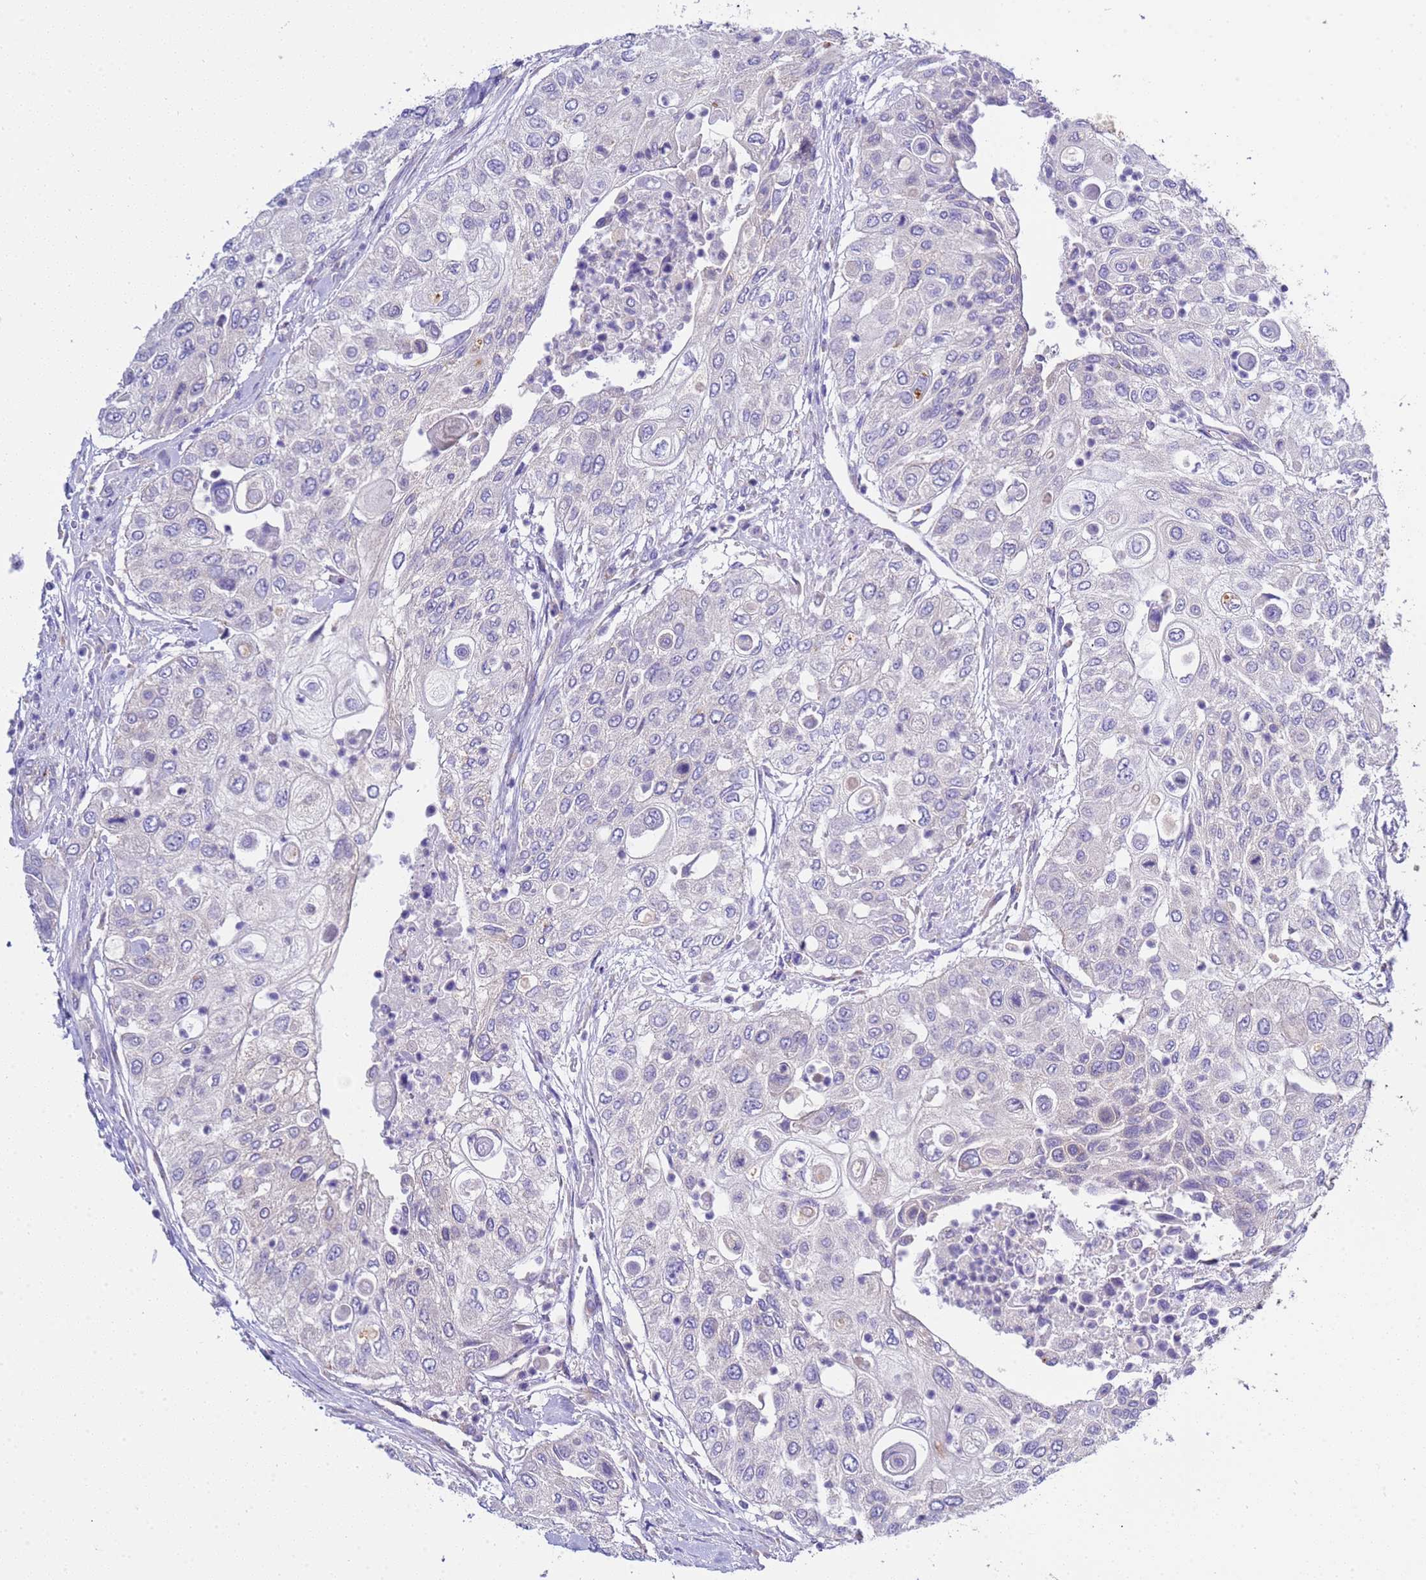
{"staining": {"intensity": "negative", "quantity": "none", "location": "none"}, "tissue": "urothelial cancer", "cell_type": "Tumor cells", "image_type": "cancer", "snomed": [{"axis": "morphology", "description": "Urothelial carcinoma, High grade"}, {"axis": "topography", "description": "Urinary bladder"}], "caption": "This is a image of immunohistochemistry staining of high-grade urothelial carcinoma, which shows no positivity in tumor cells.", "gene": "ANAPC1", "patient": {"sex": "female", "age": 79}}